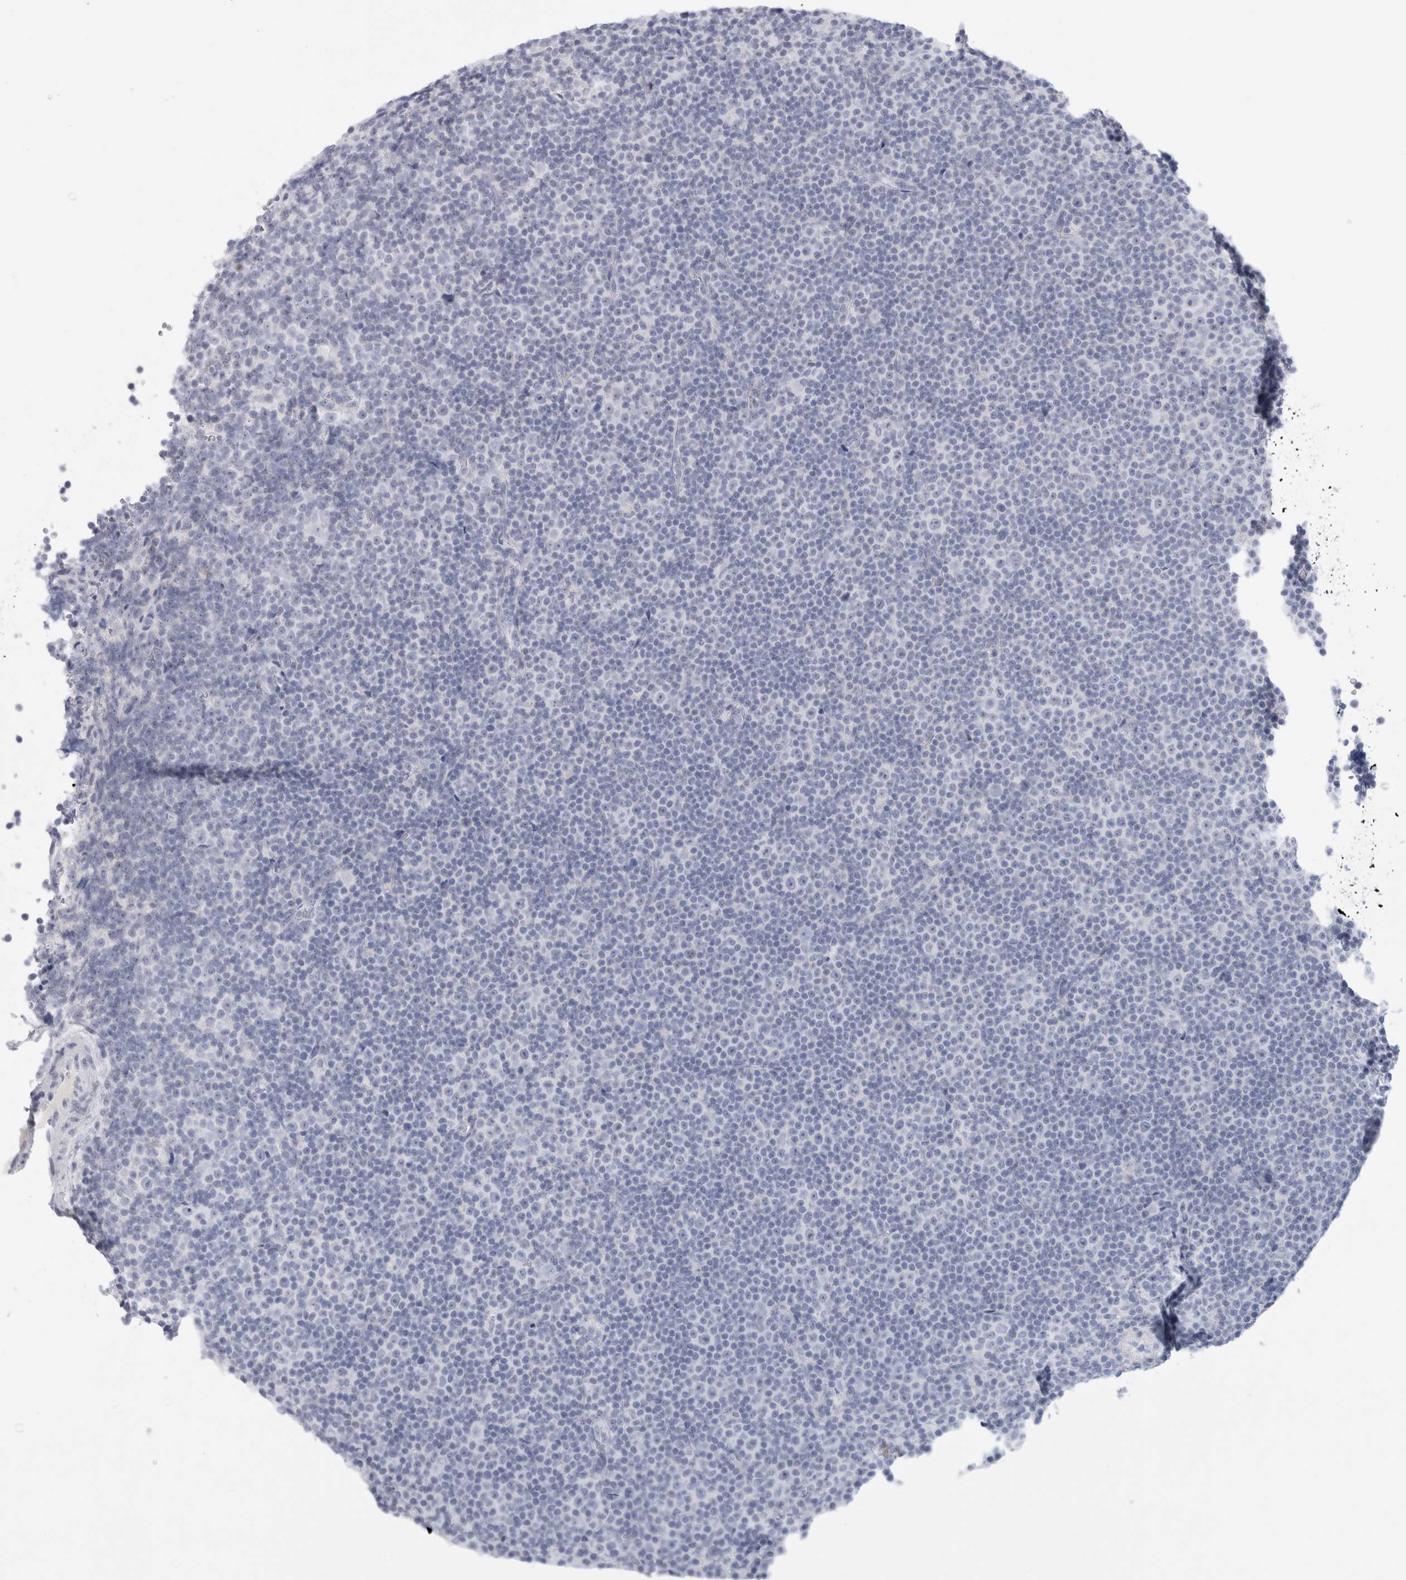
{"staining": {"intensity": "negative", "quantity": "none", "location": "none"}, "tissue": "lymphoma", "cell_type": "Tumor cells", "image_type": "cancer", "snomed": [{"axis": "morphology", "description": "Malignant lymphoma, non-Hodgkin's type, Low grade"}, {"axis": "topography", "description": "Lymph node"}], "caption": "Immunohistochemistry (IHC) photomicrograph of malignant lymphoma, non-Hodgkin's type (low-grade) stained for a protein (brown), which demonstrates no positivity in tumor cells.", "gene": "MUC15", "patient": {"sex": "female", "age": 67}}